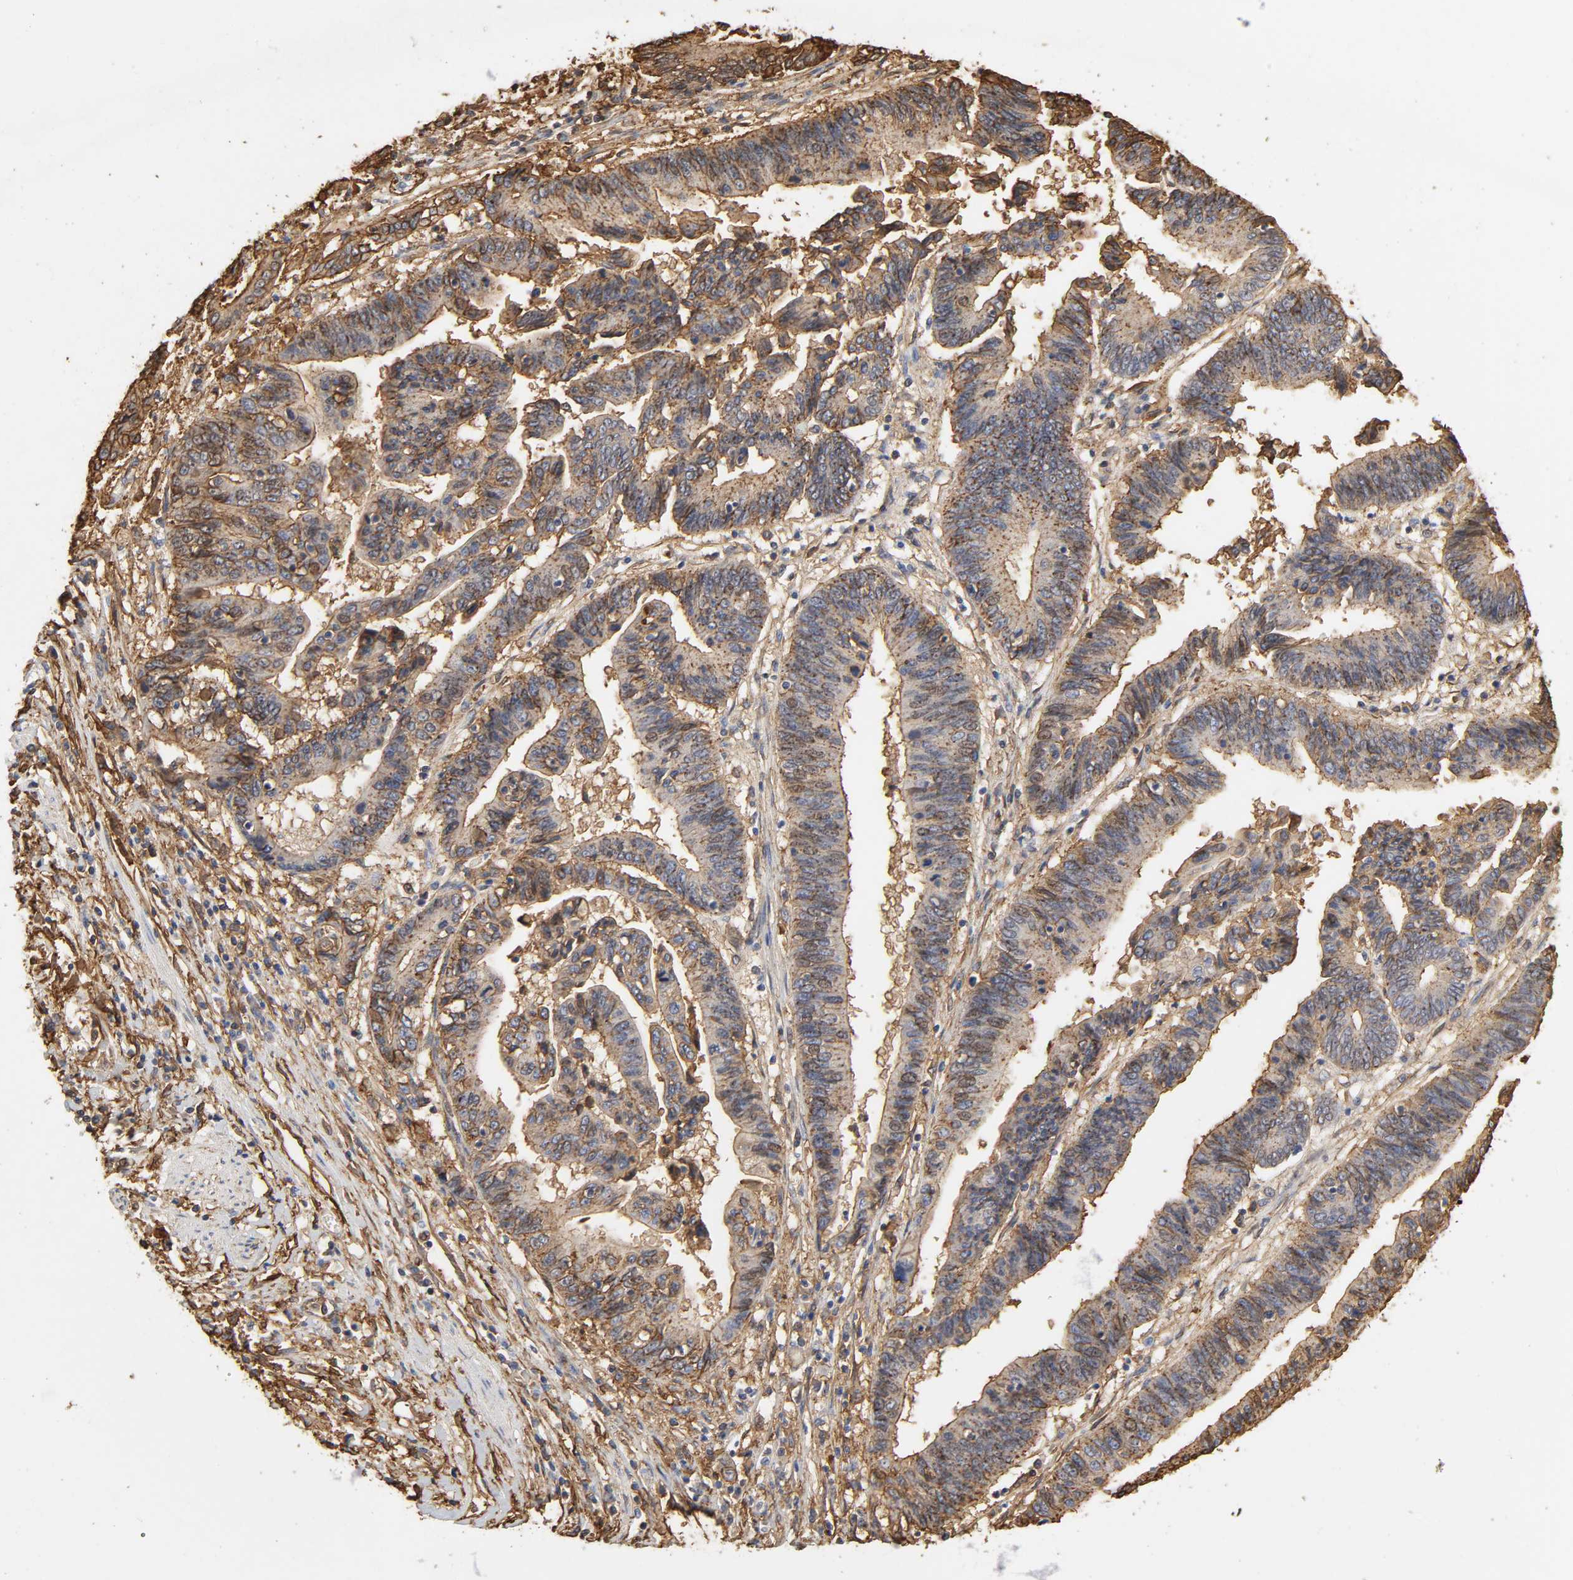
{"staining": {"intensity": "moderate", "quantity": ">75%", "location": "cytoplasmic/membranous"}, "tissue": "pancreatic cancer", "cell_type": "Tumor cells", "image_type": "cancer", "snomed": [{"axis": "morphology", "description": "Adenocarcinoma, NOS"}, {"axis": "topography", "description": "Pancreas"}], "caption": "Human pancreatic cancer (adenocarcinoma) stained with a protein marker demonstrates moderate staining in tumor cells.", "gene": "ANXA2", "patient": {"sex": "female", "age": 48}}